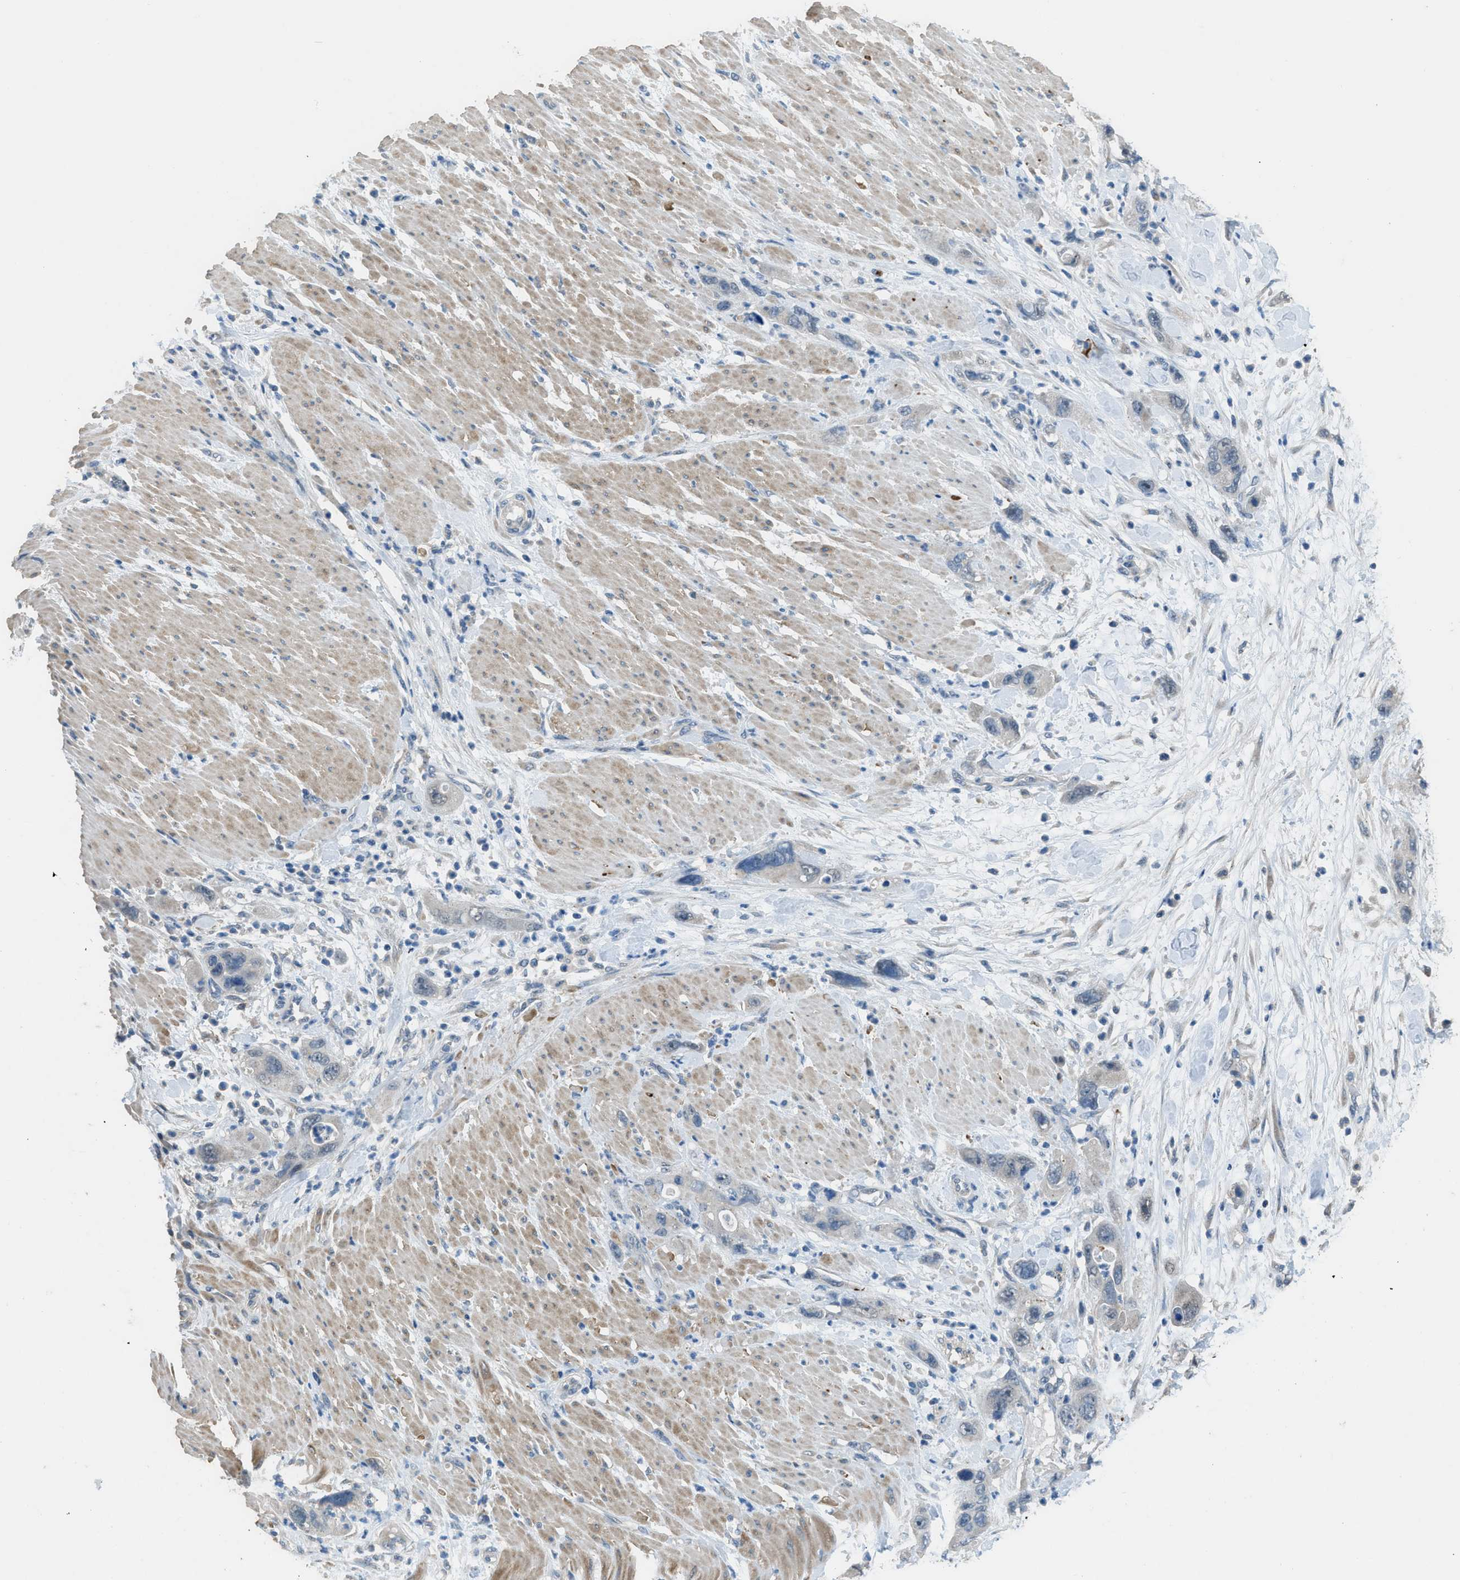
{"staining": {"intensity": "negative", "quantity": "none", "location": "none"}, "tissue": "pancreatic cancer", "cell_type": "Tumor cells", "image_type": "cancer", "snomed": [{"axis": "morphology", "description": "Normal tissue, NOS"}, {"axis": "morphology", "description": "Adenocarcinoma, NOS"}, {"axis": "topography", "description": "Pancreas"}], "caption": "High magnification brightfield microscopy of pancreatic cancer stained with DAB (3,3'-diaminobenzidine) (brown) and counterstained with hematoxylin (blue): tumor cells show no significant staining.", "gene": "TIMD4", "patient": {"sex": "female", "age": 71}}